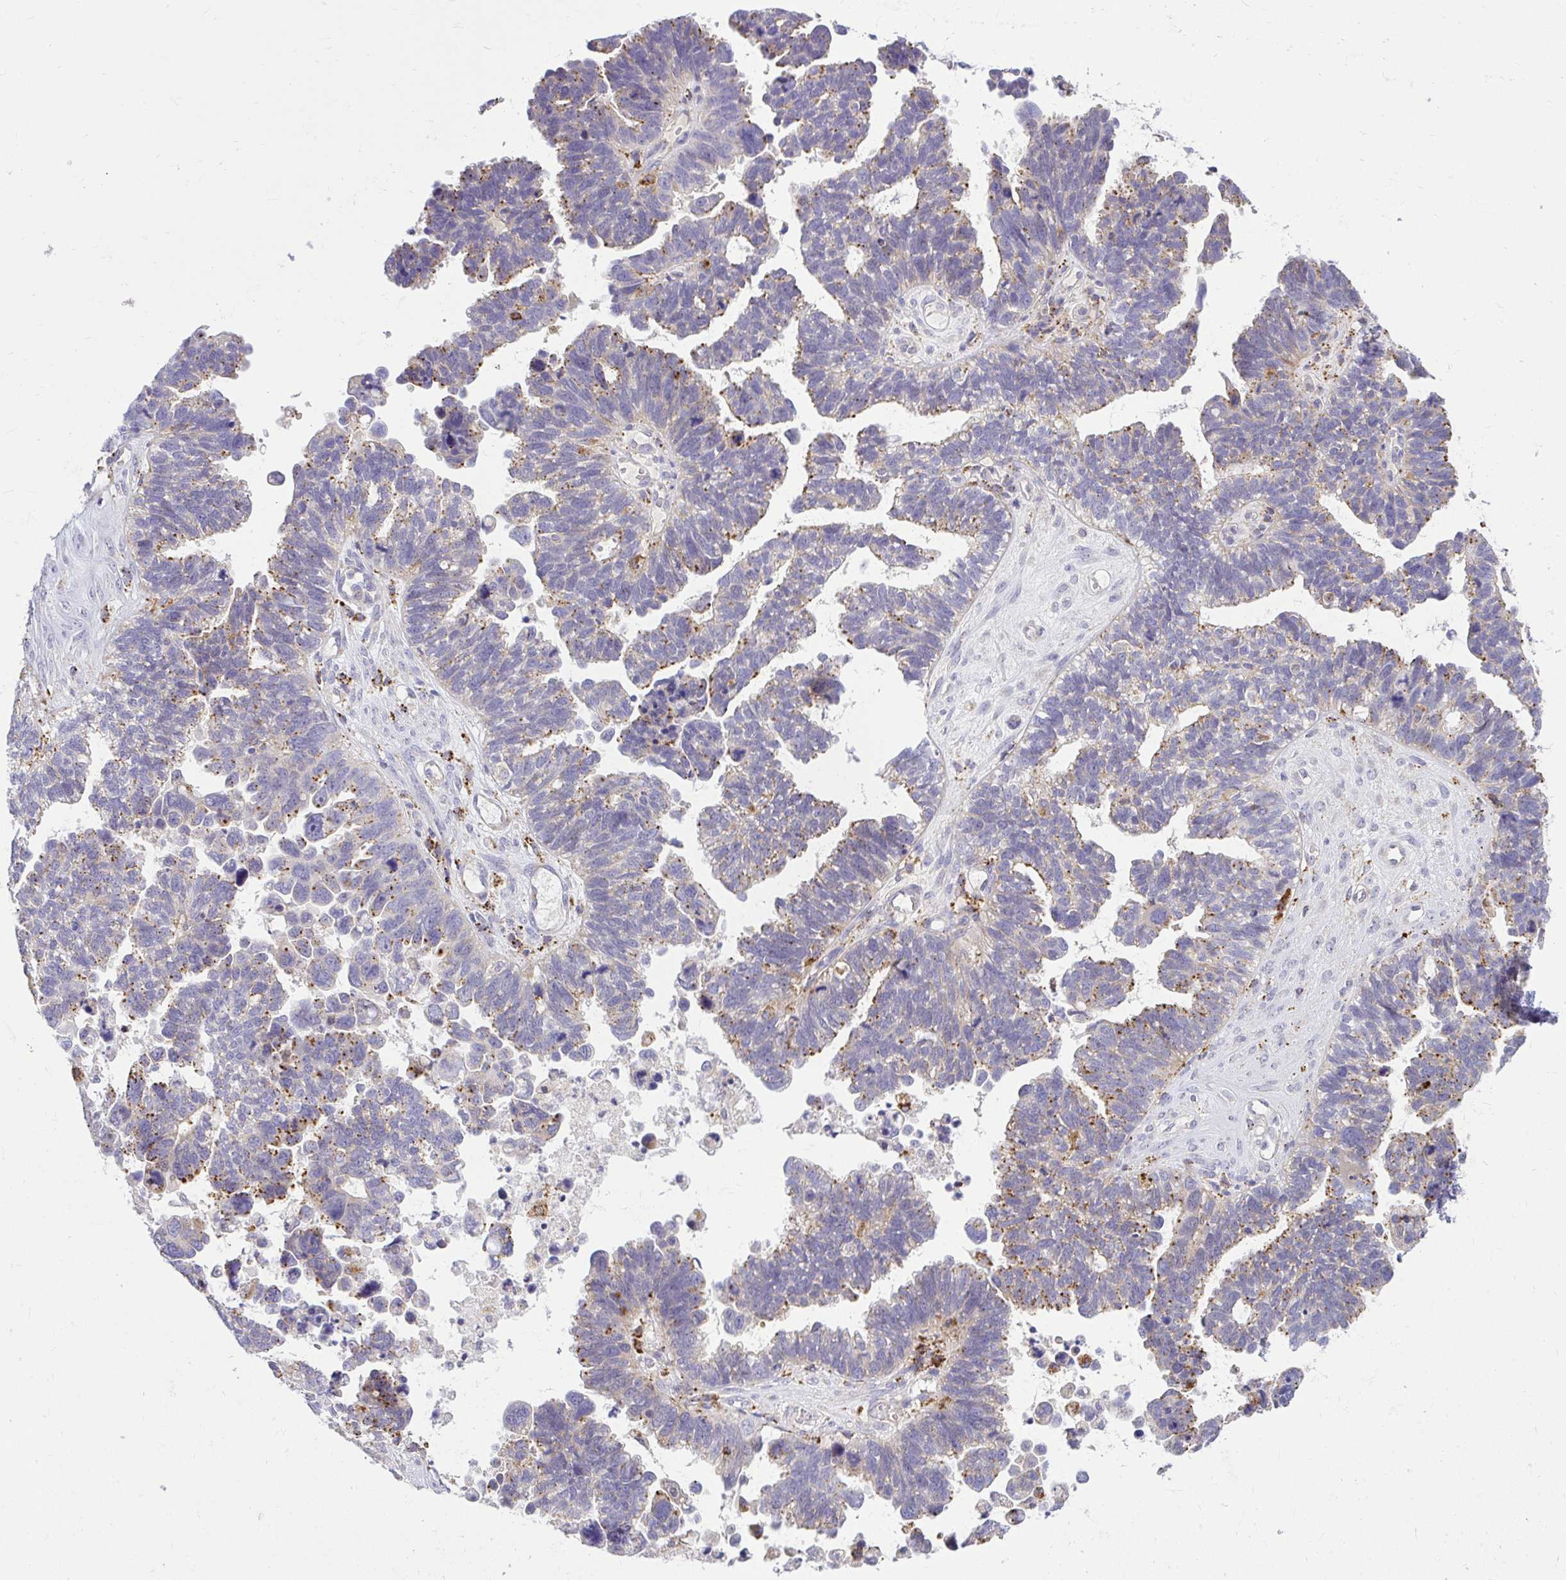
{"staining": {"intensity": "weak", "quantity": "25%-75%", "location": "cytoplasmic/membranous"}, "tissue": "ovarian cancer", "cell_type": "Tumor cells", "image_type": "cancer", "snomed": [{"axis": "morphology", "description": "Cystadenocarcinoma, serous, NOS"}, {"axis": "topography", "description": "Ovary"}], "caption": "This is a histology image of immunohistochemistry (IHC) staining of serous cystadenocarcinoma (ovarian), which shows weak staining in the cytoplasmic/membranous of tumor cells.", "gene": "PKN3", "patient": {"sex": "female", "age": 60}}